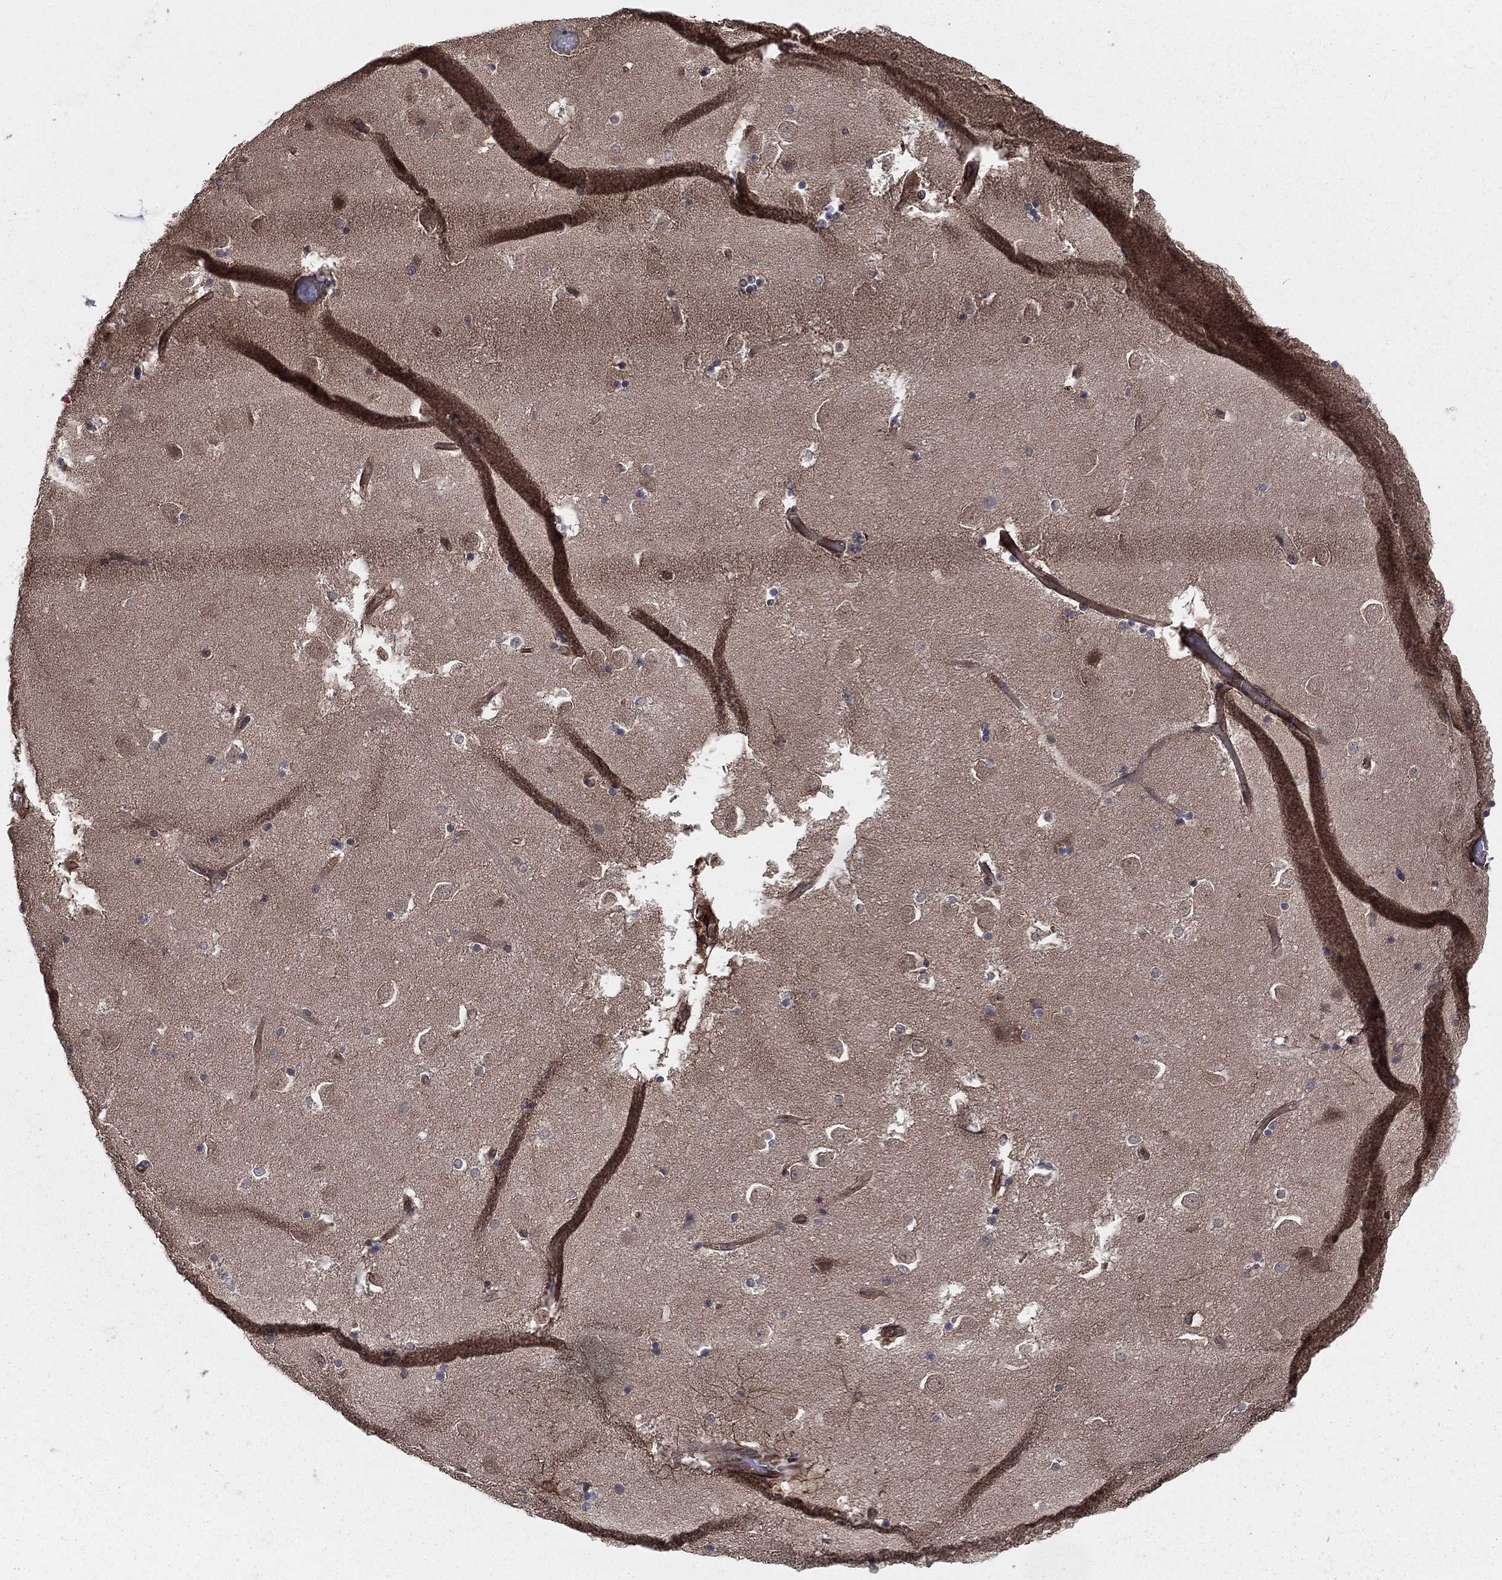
{"staining": {"intensity": "negative", "quantity": "none", "location": "none"}, "tissue": "caudate", "cell_type": "Glial cells", "image_type": "normal", "snomed": [{"axis": "morphology", "description": "Normal tissue, NOS"}, {"axis": "topography", "description": "Lateral ventricle wall"}], "caption": "Immunohistochemistry (IHC) micrograph of normal caudate stained for a protein (brown), which shows no positivity in glial cells.", "gene": "CERT1", "patient": {"sex": "male", "age": 51}}